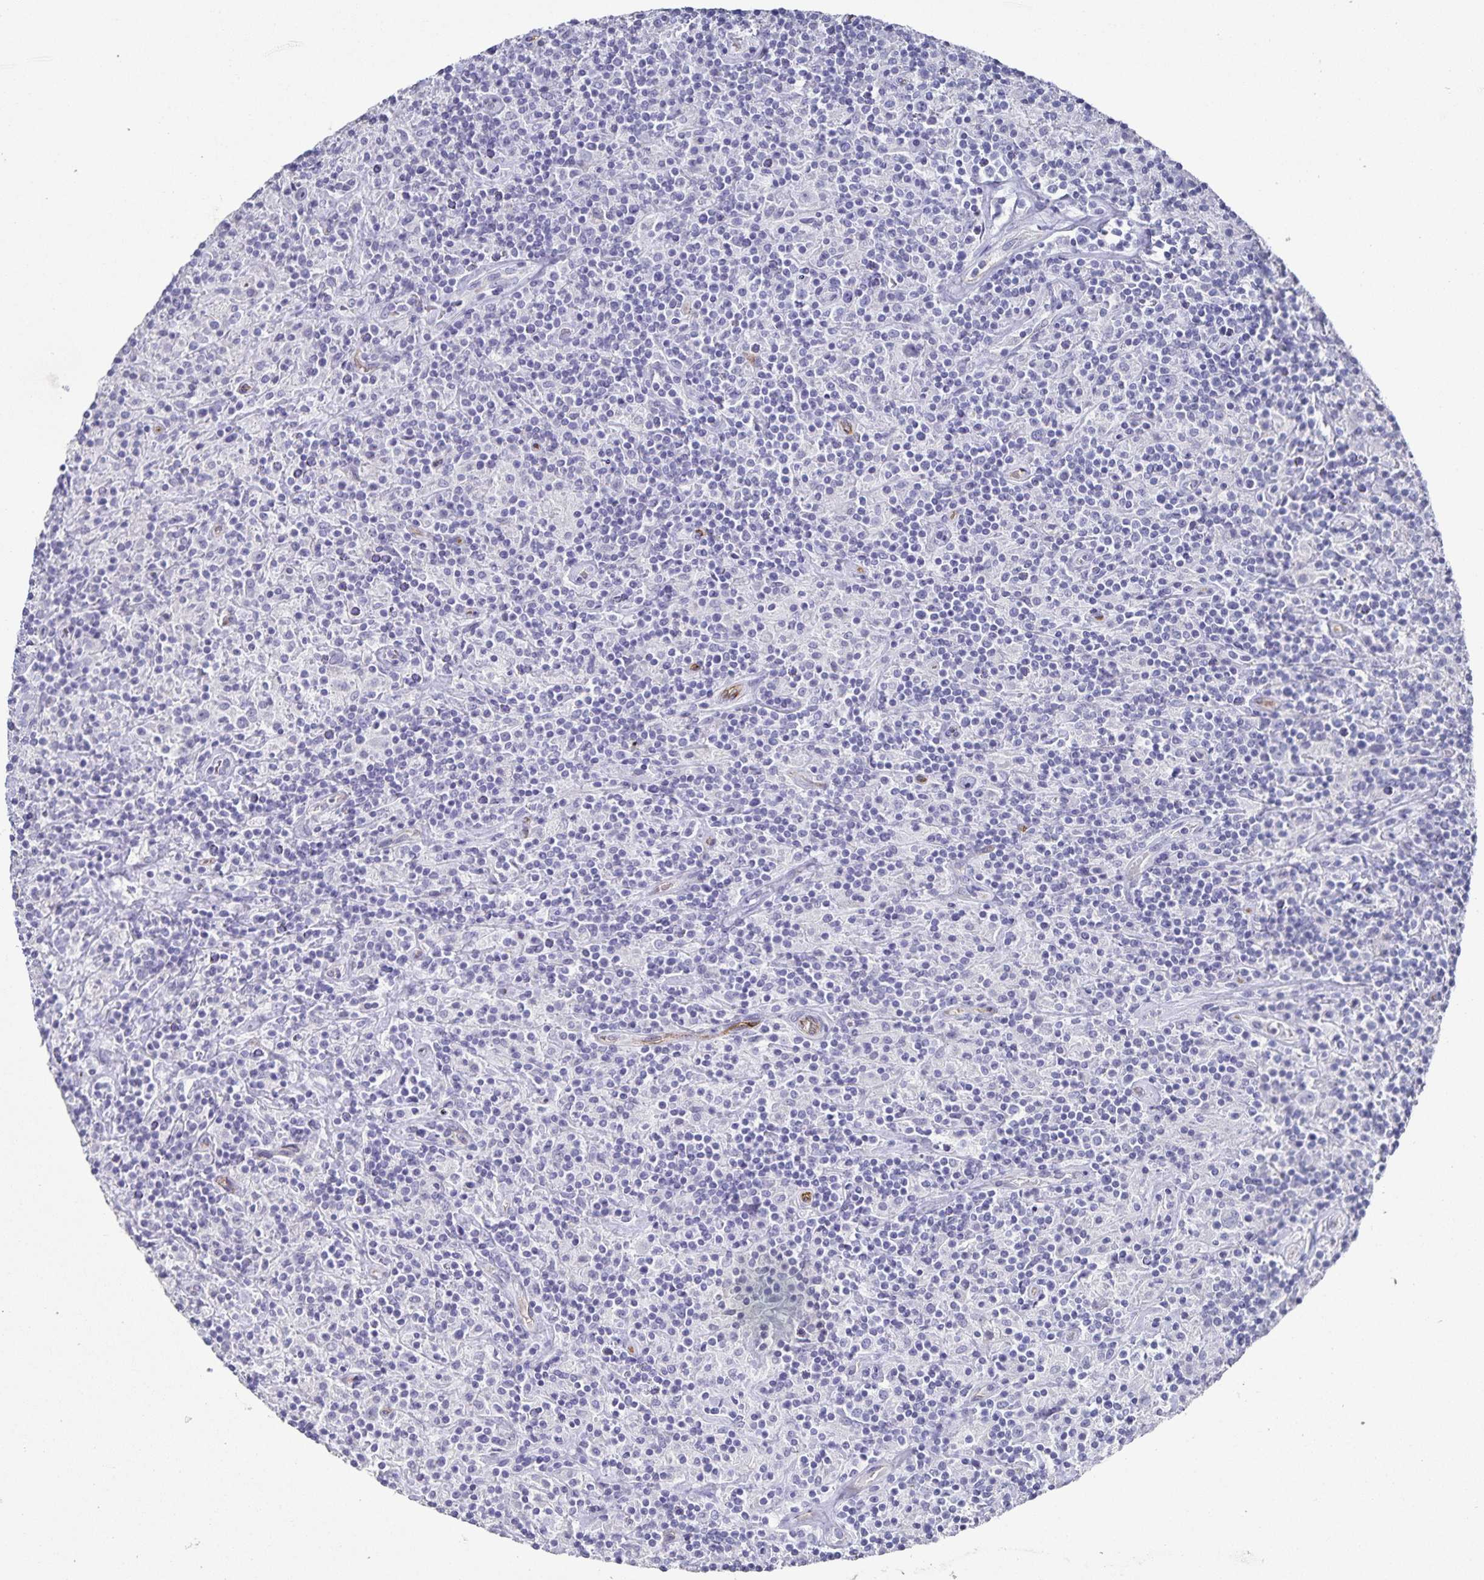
{"staining": {"intensity": "negative", "quantity": "none", "location": "none"}, "tissue": "lymphoma", "cell_type": "Tumor cells", "image_type": "cancer", "snomed": [{"axis": "morphology", "description": "Hodgkin's disease, NOS"}, {"axis": "topography", "description": "Lymph node"}], "caption": "The histopathology image reveals no significant expression in tumor cells of lymphoma.", "gene": "PODXL", "patient": {"sex": "male", "age": 70}}